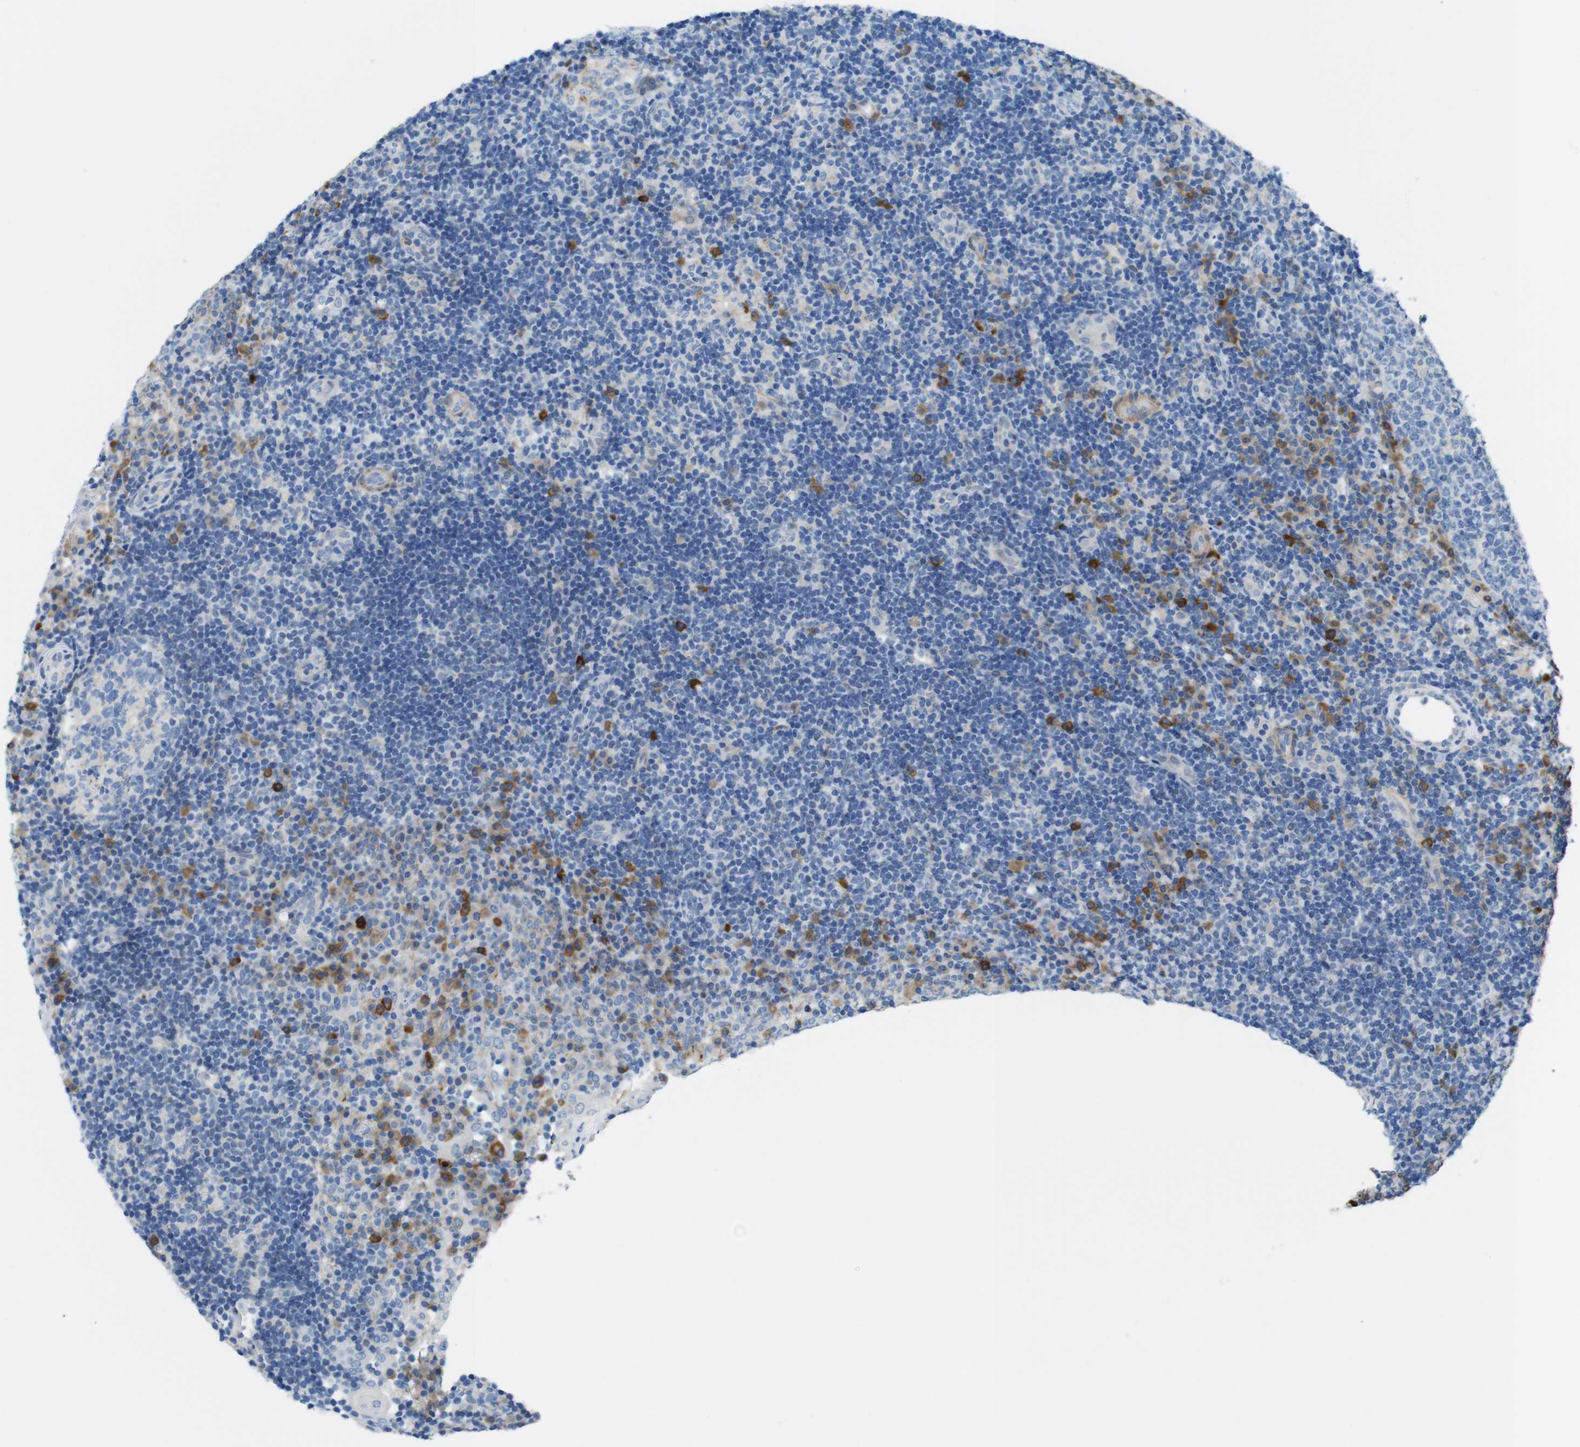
{"staining": {"intensity": "negative", "quantity": "none", "location": "none"}, "tissue": "tonsil", "cell_type": "Germinal center cells", "image_type": "normal", "snomed": [{"axis": "morphology", "description": "Normal tissue, NOS"}, {"axis": "topography", "description": "Tonsil"}], "caption": "An image of human tonsil is negative for staining in germinal center cells. Brightfield microscopy of IHC stained with DAB (3,3'-diaminobenzidine) (brown) and hematoxylin (blue), captured at high magnification.", "gene": "CLMN", "patient": {"sex": "female", "age": 40}}